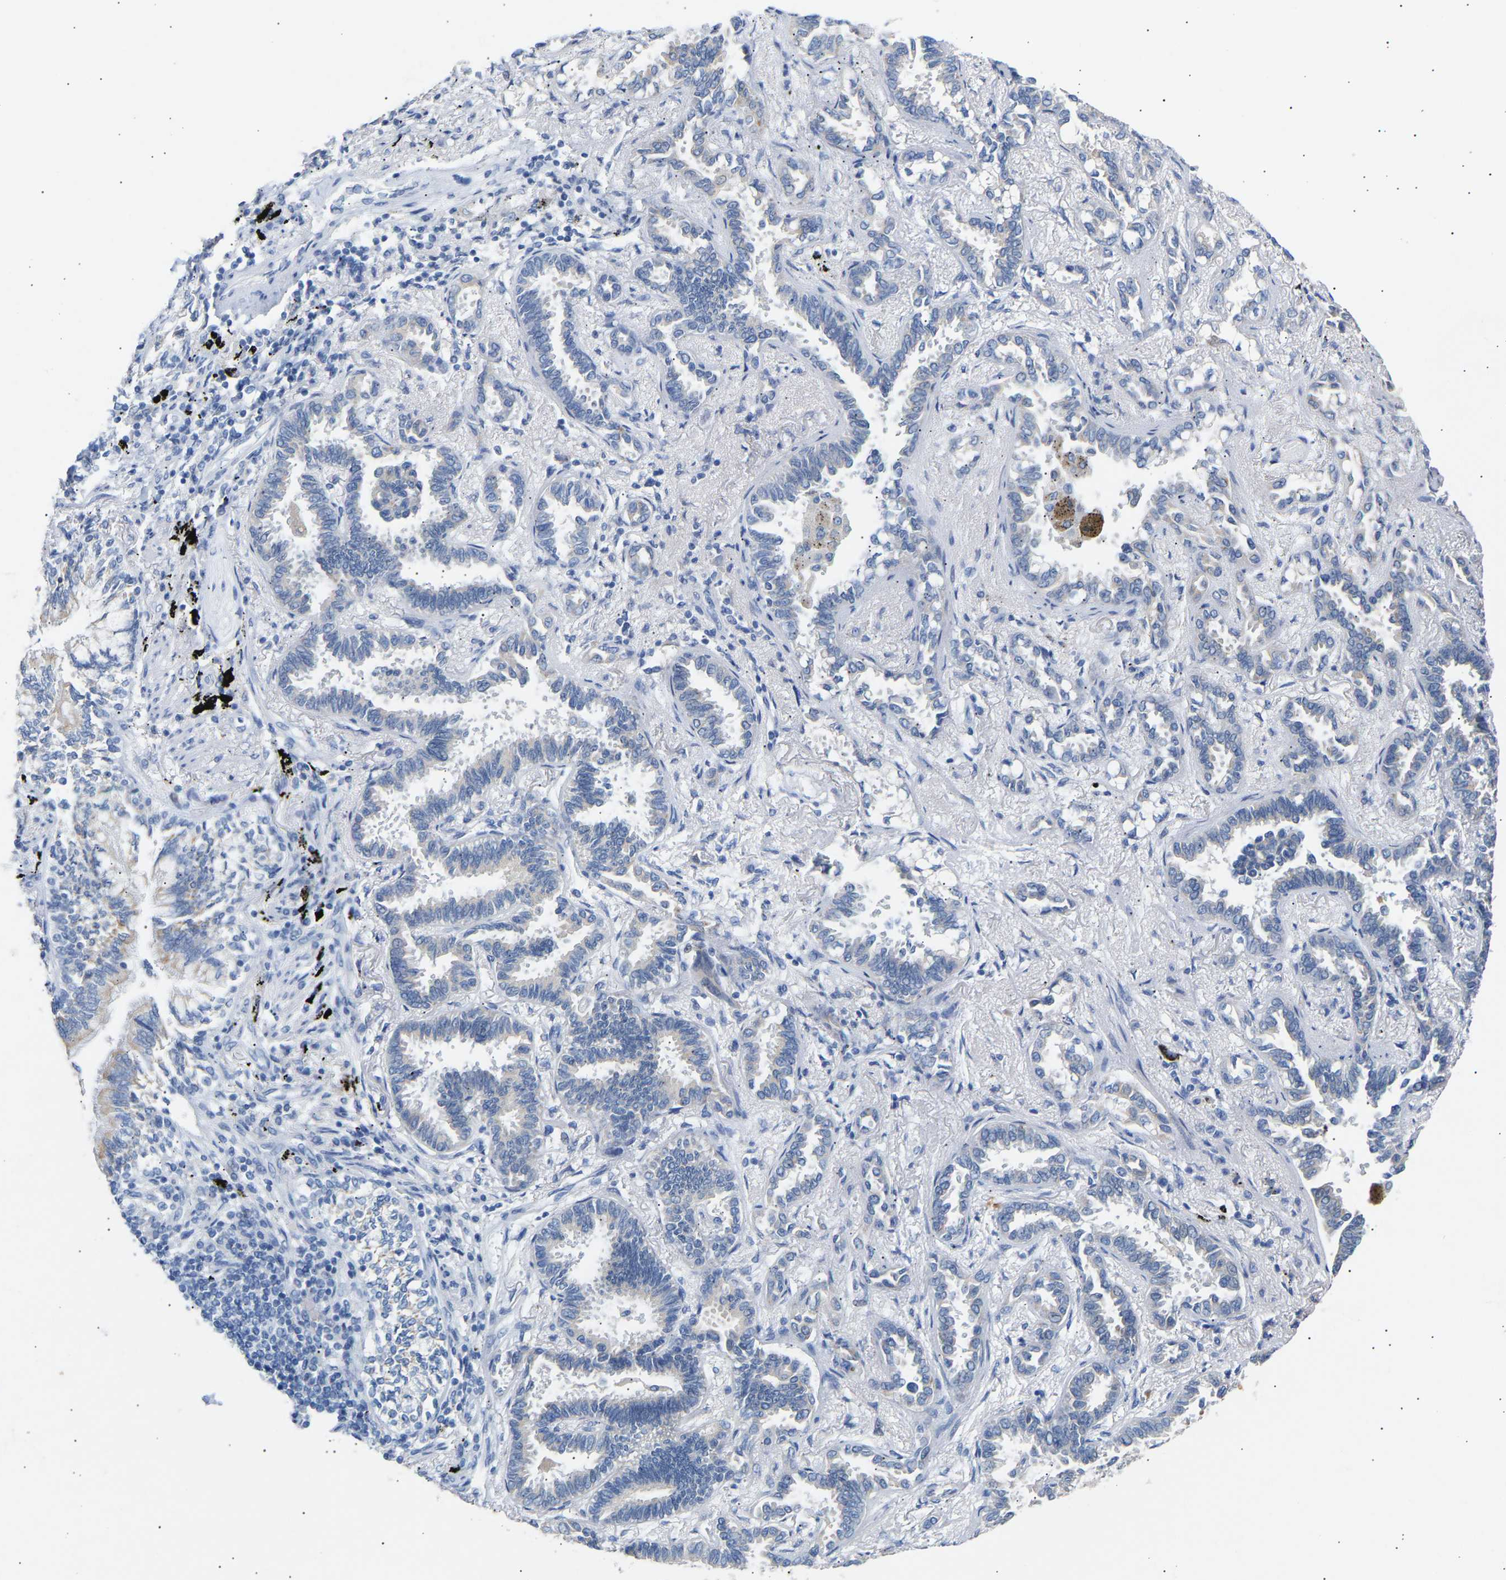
{"staining": {"intensity": "negative", "quantity": "none", "location": "none"}, "tissue": "lung cancer", "cell_type": "Tumor cells", "image_type": "cancer", "snomed": [{"axis": "morphology", "description": "Adenocarcinoma, NOS"}, {"axis": "topography", "description": "Lung"}], "caption": "Immunohistochemistry (IHC) histopathology image of human lung cancer (adenocarcinoma) stained for a protein (brown), which displays no staining in tumor cells.", "gene": "PEX1", "patient": {"sex": "male", "age": 59}}